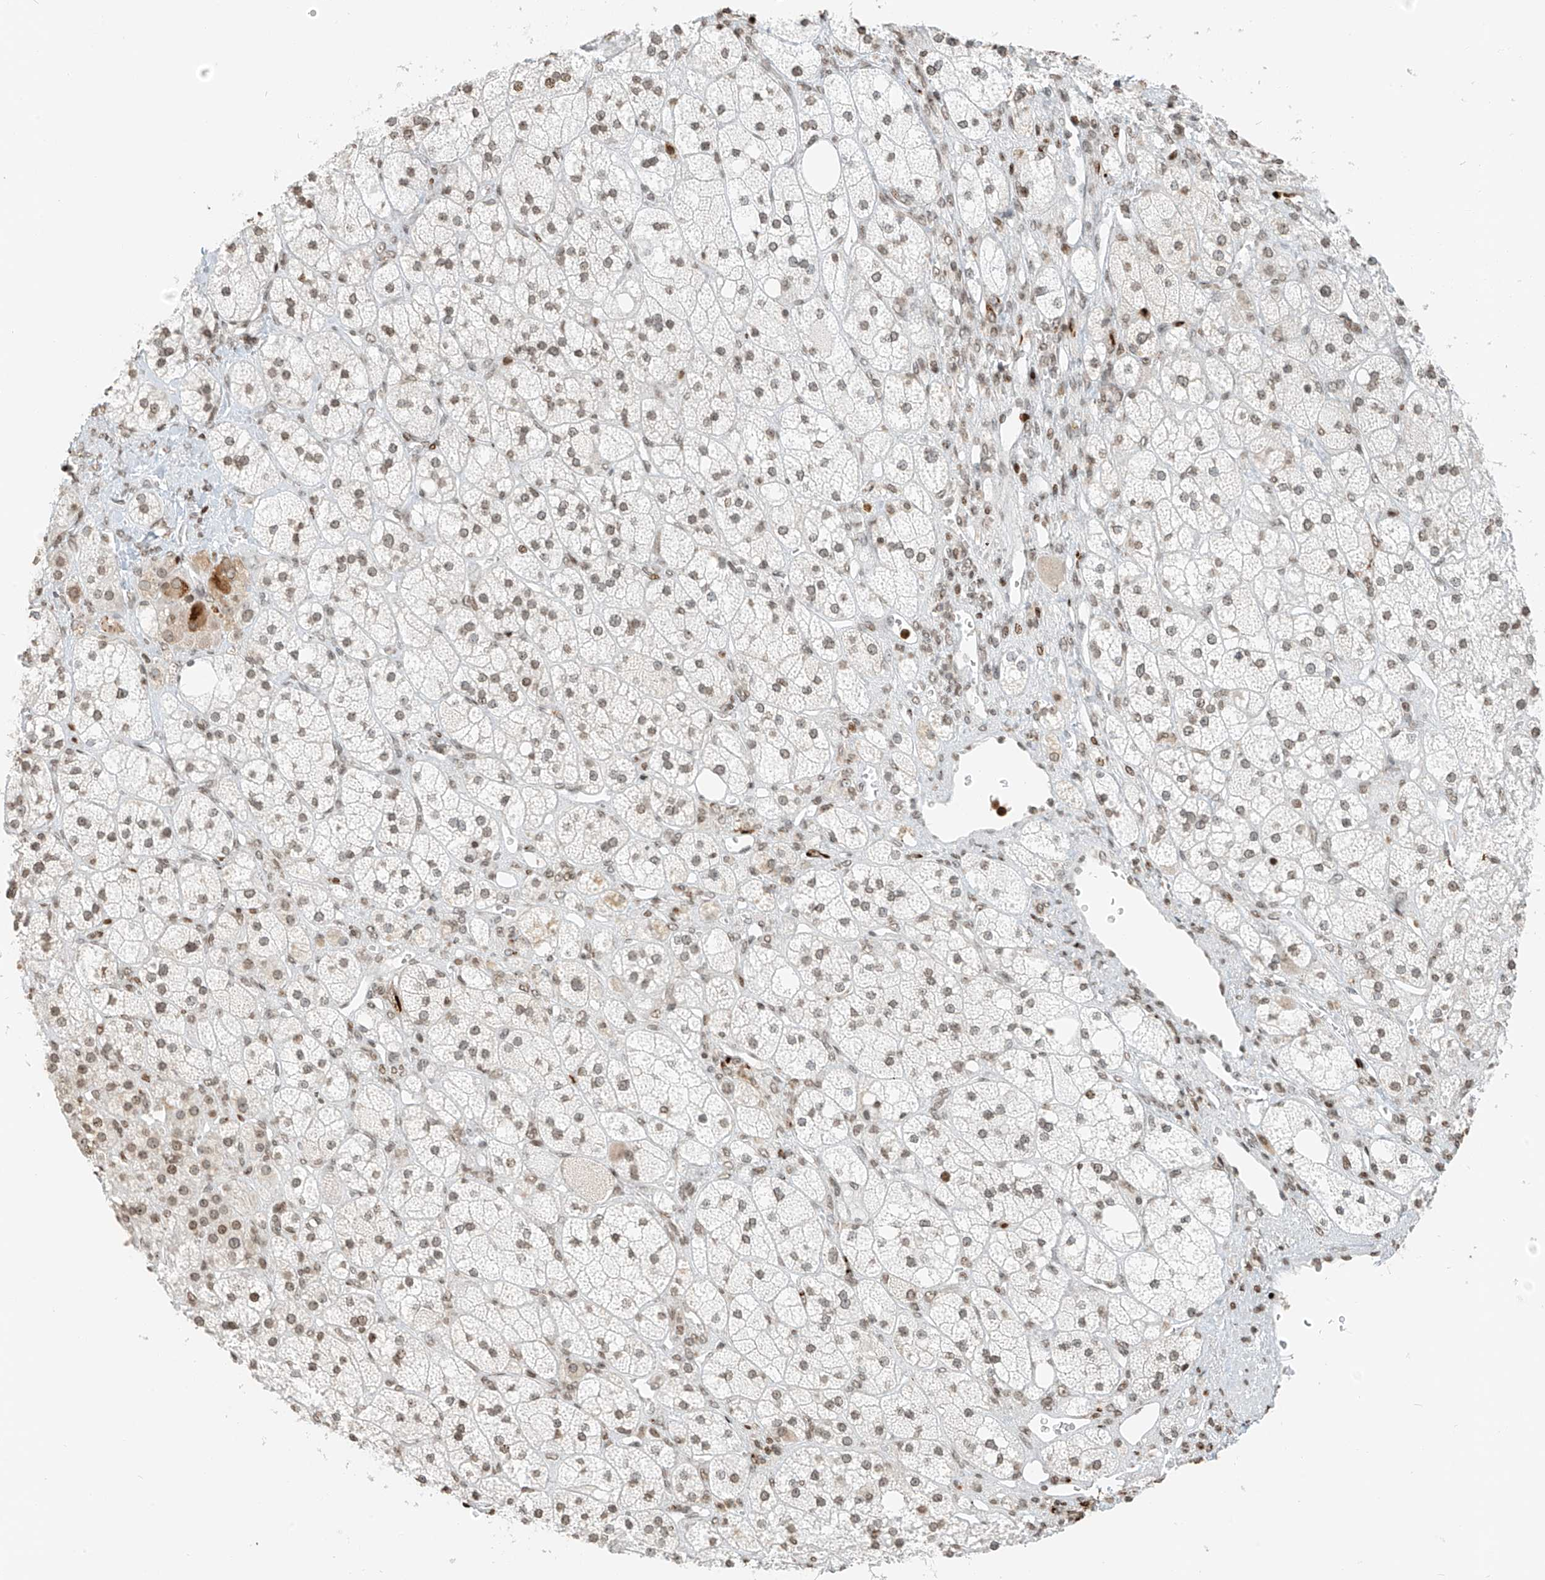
{"staining": {"intensity": "weak", "quantity": ">75%", "location": "nuclear"}, "tissue": "adrenal gland", "cell_type": "Glandular cells", "image_type": "normal", "snomed": [{"axis": "morphology", "description": "Normal tissue, NOS"}, {"axis": "topography", "description": "Adrenal gland"}], "caption": "Weak nuclear protein positivity is seen in approximately >75% of glandular cells in adrenal gland. Ihc stains the protein in brown and the nuclei are stained blue.", "gene": "C17orf58", "patient": {"sex": "male", "age": 61}}